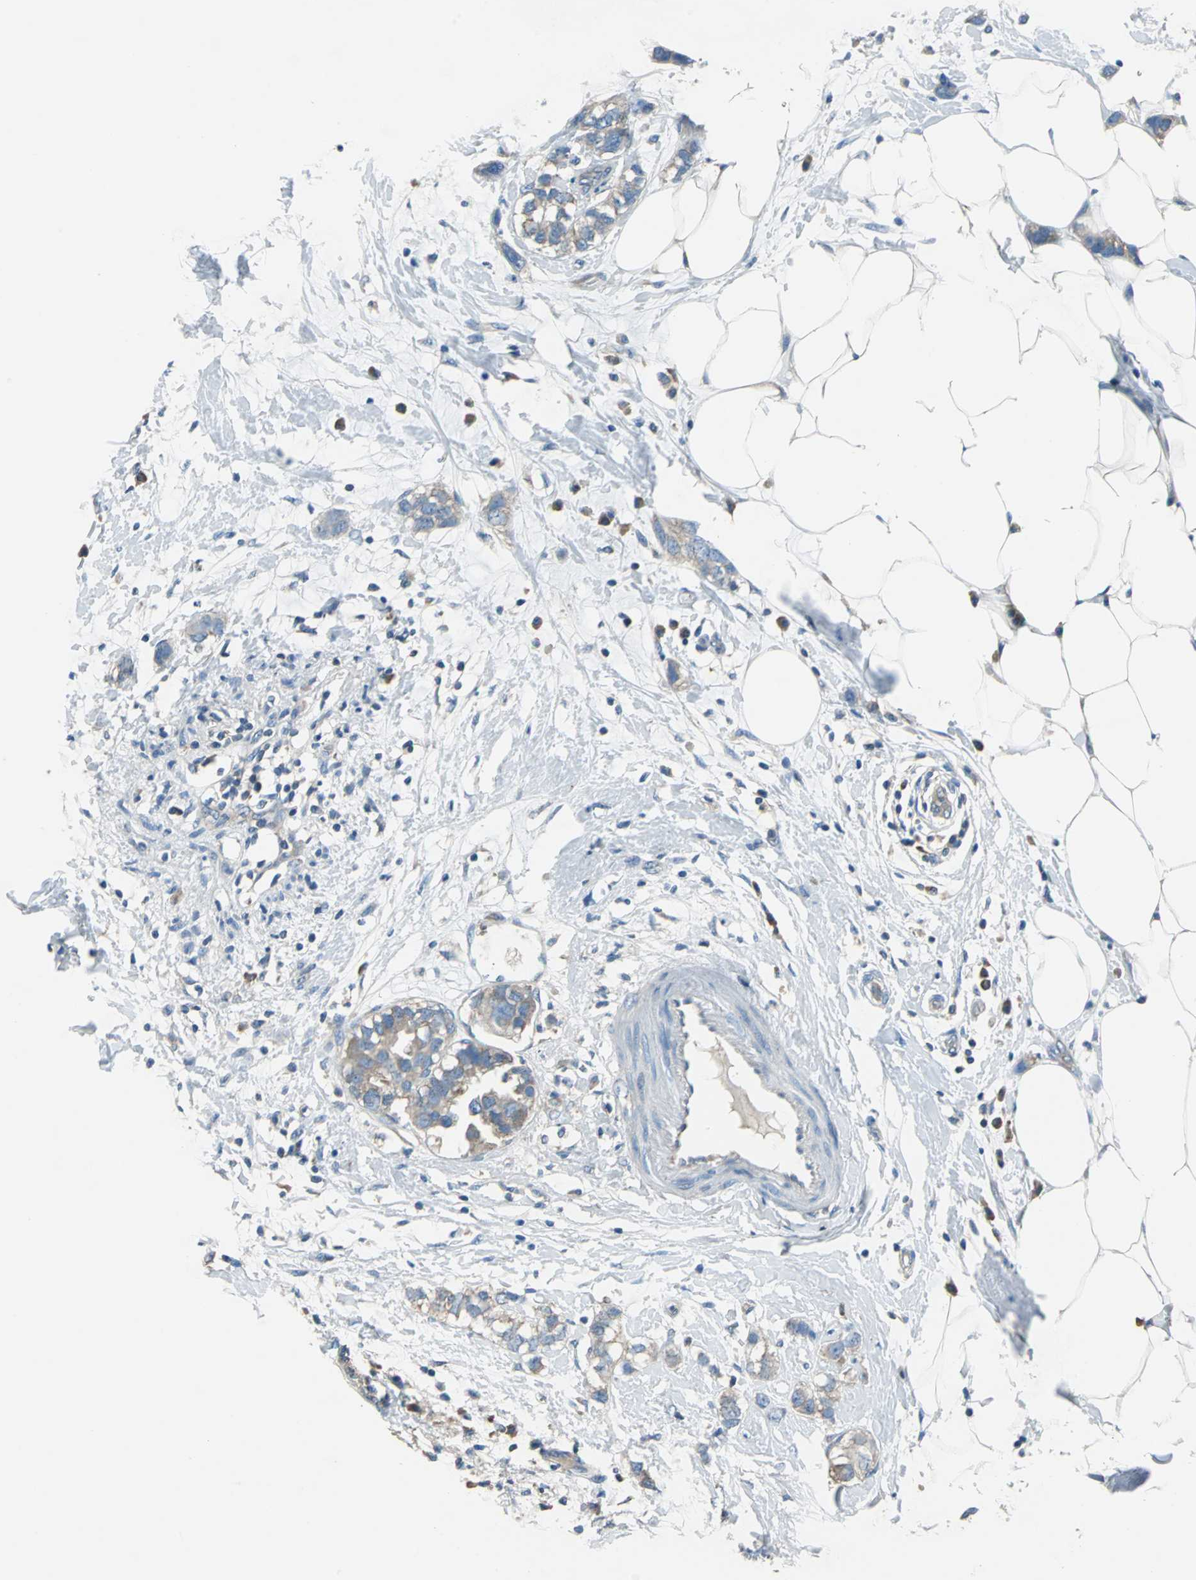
{"staining": {"intensity": "weak", "quantity": "25%-75%", "location": "cytoplasmic/membranous"}, "tissue": "breast cancer", "cell_type": "Tumor cells", "image_type": "cancer", "snomed": [{"axis": "morphology", "description": "Normal tissue, NOS"}, {"axis": "morphology", "description": "Duct carcinoma"}, {"axis": "topography", "description": "Breast"}], "caption": "Brown immunohistochemical staining in human breast cancer (intraductal carcinoma) displays weak cytoplasmic/membranous positivity in approximately 25%-75% of tumor cells.", "gene": "PRKCA", "patient": {"sex": "female", "age": 50}}